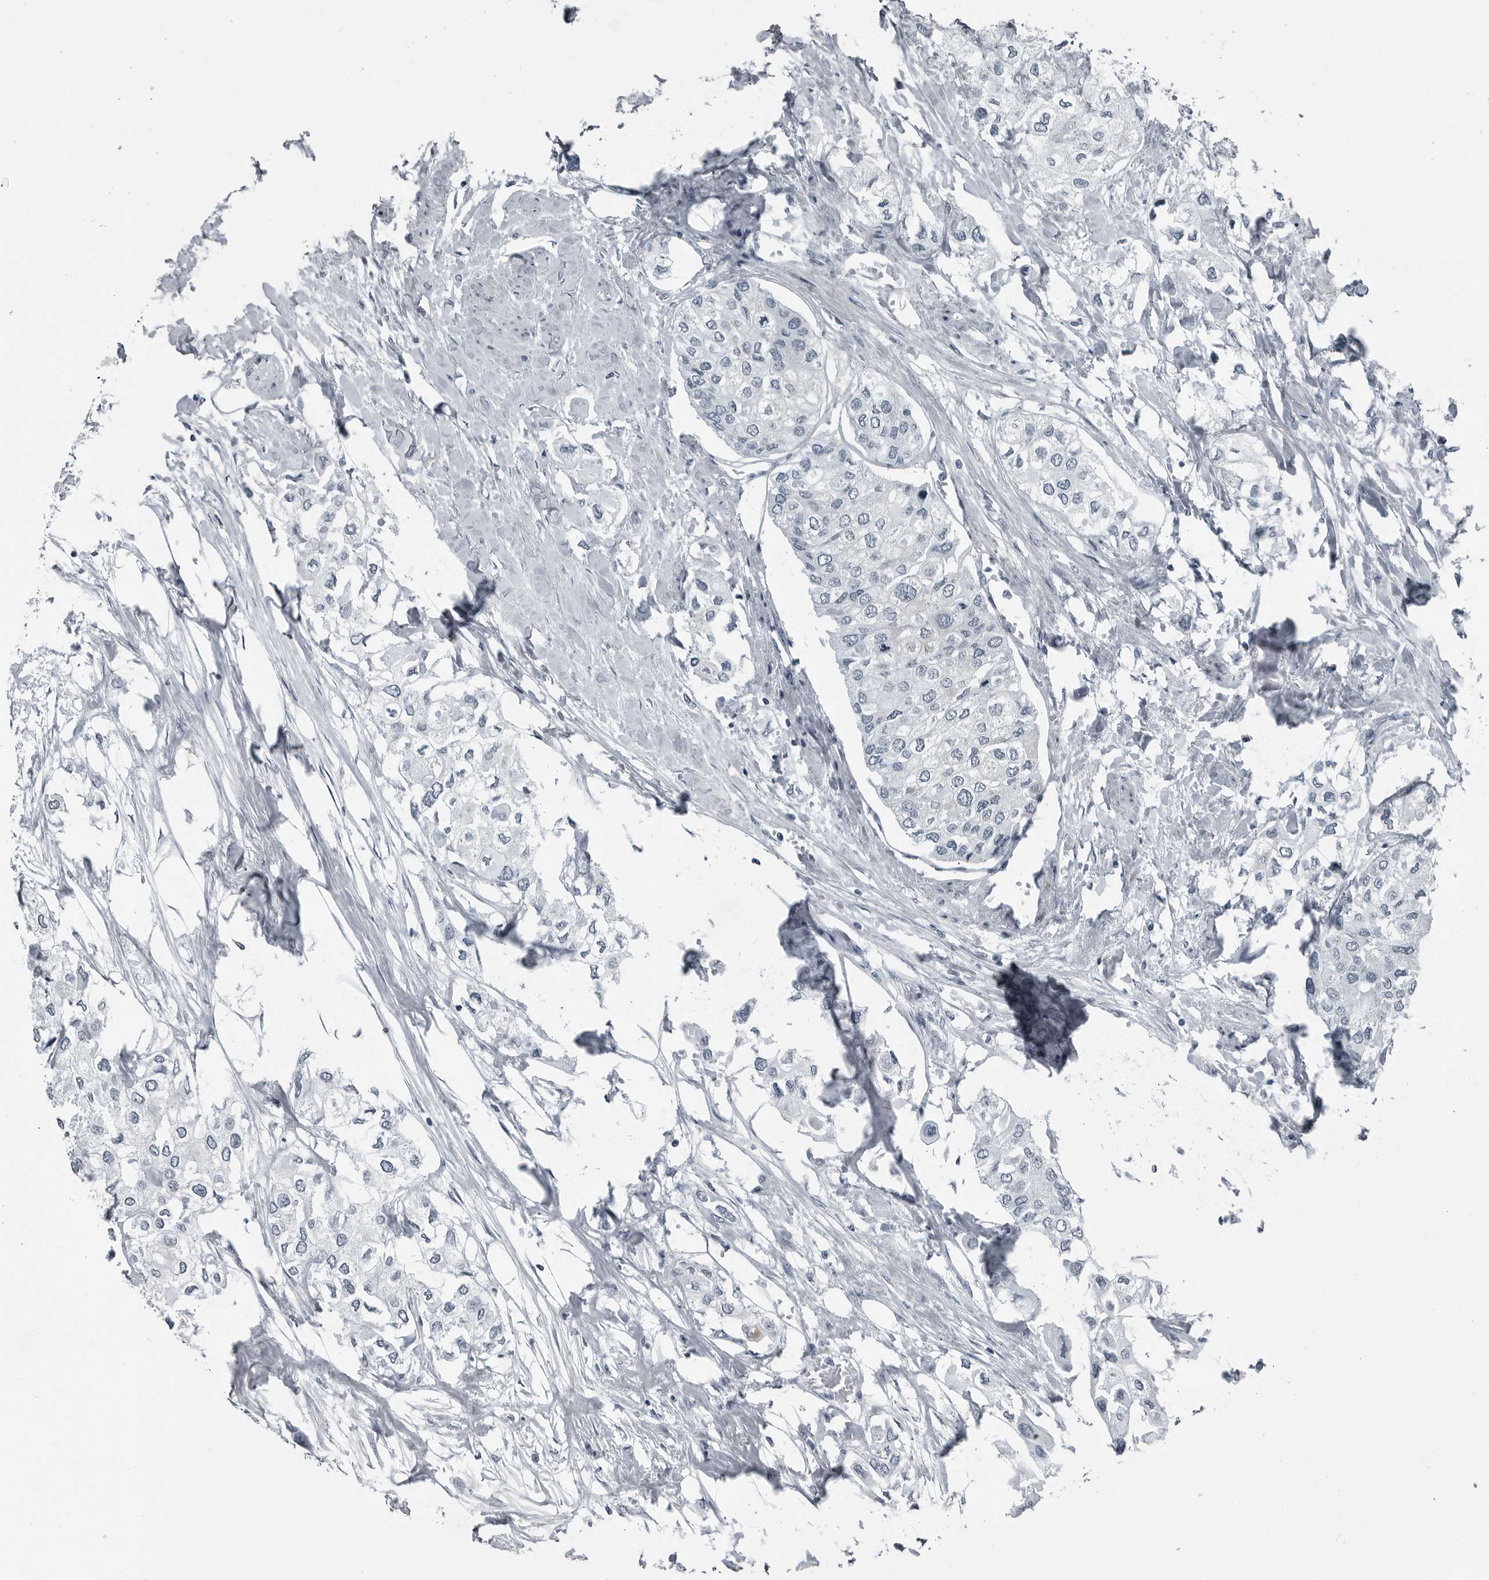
{"staining": {"intensity": "negative", "quantity": "none", "location": "none"}, "tissue": "urothelial cancer", "cell_type": "Tumor cells", "image_type": "cancer", "snomed": [{"axis": "morphology", "description": "Urothelial carcinoma, High grade"}, {"axis": "topography", "description": "Urinary bladder"}], "caption": "Immunohistochemistry histopathology image of neoplastic tissue: urothelial cancer stained with DAB (3,3'-diaminobenzidine) demonstrates no significant protein positivity in tumor cells.", "gene": "GAK", "patient": {"sex": "male", "age": 64}}